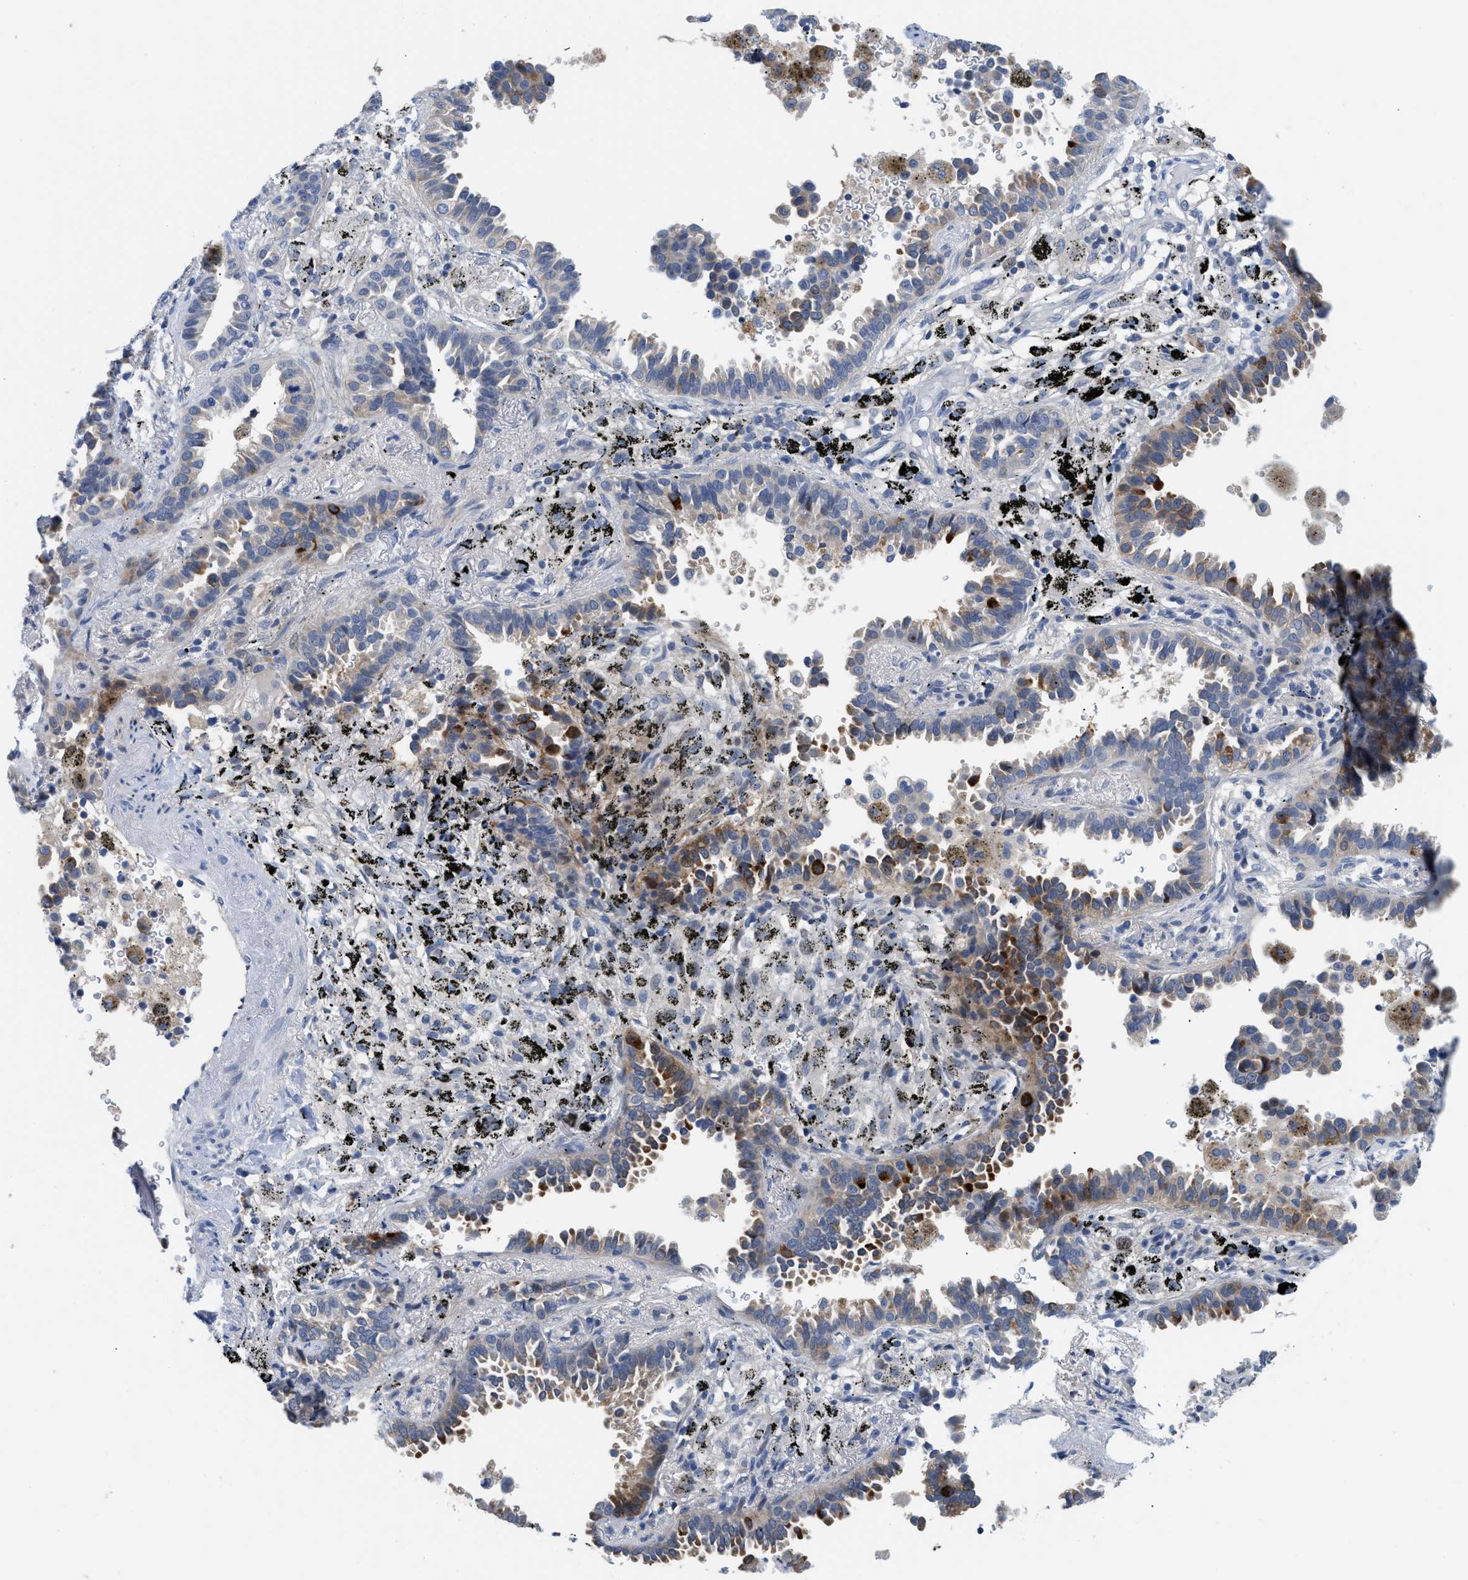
{"staining": {"intensity": "weak", "quantity": "25%-75%", "location": "cytoplasmic/membranous"}, "tissue": "lung cancer", "cell_type": "Tumor cells", "image_type": "cancer", "snomed": [{"axis": "morphology", "description": "Normal tissue, NOS"}, {"axis": "morphology", "description": "Adenocarcinoma, NOS"}, {"axis": "topography", "description": "Lung"}], "caption": "A micrograph showing weak cytoplasmic/membranous staining in about 25%-75% of tumor cells in lung cancer (adenocarcinoma), as visualized by brown immunohistochemical staining.", "gene": "OR9K2", "patient": {"sex": "male", "age": 59}}